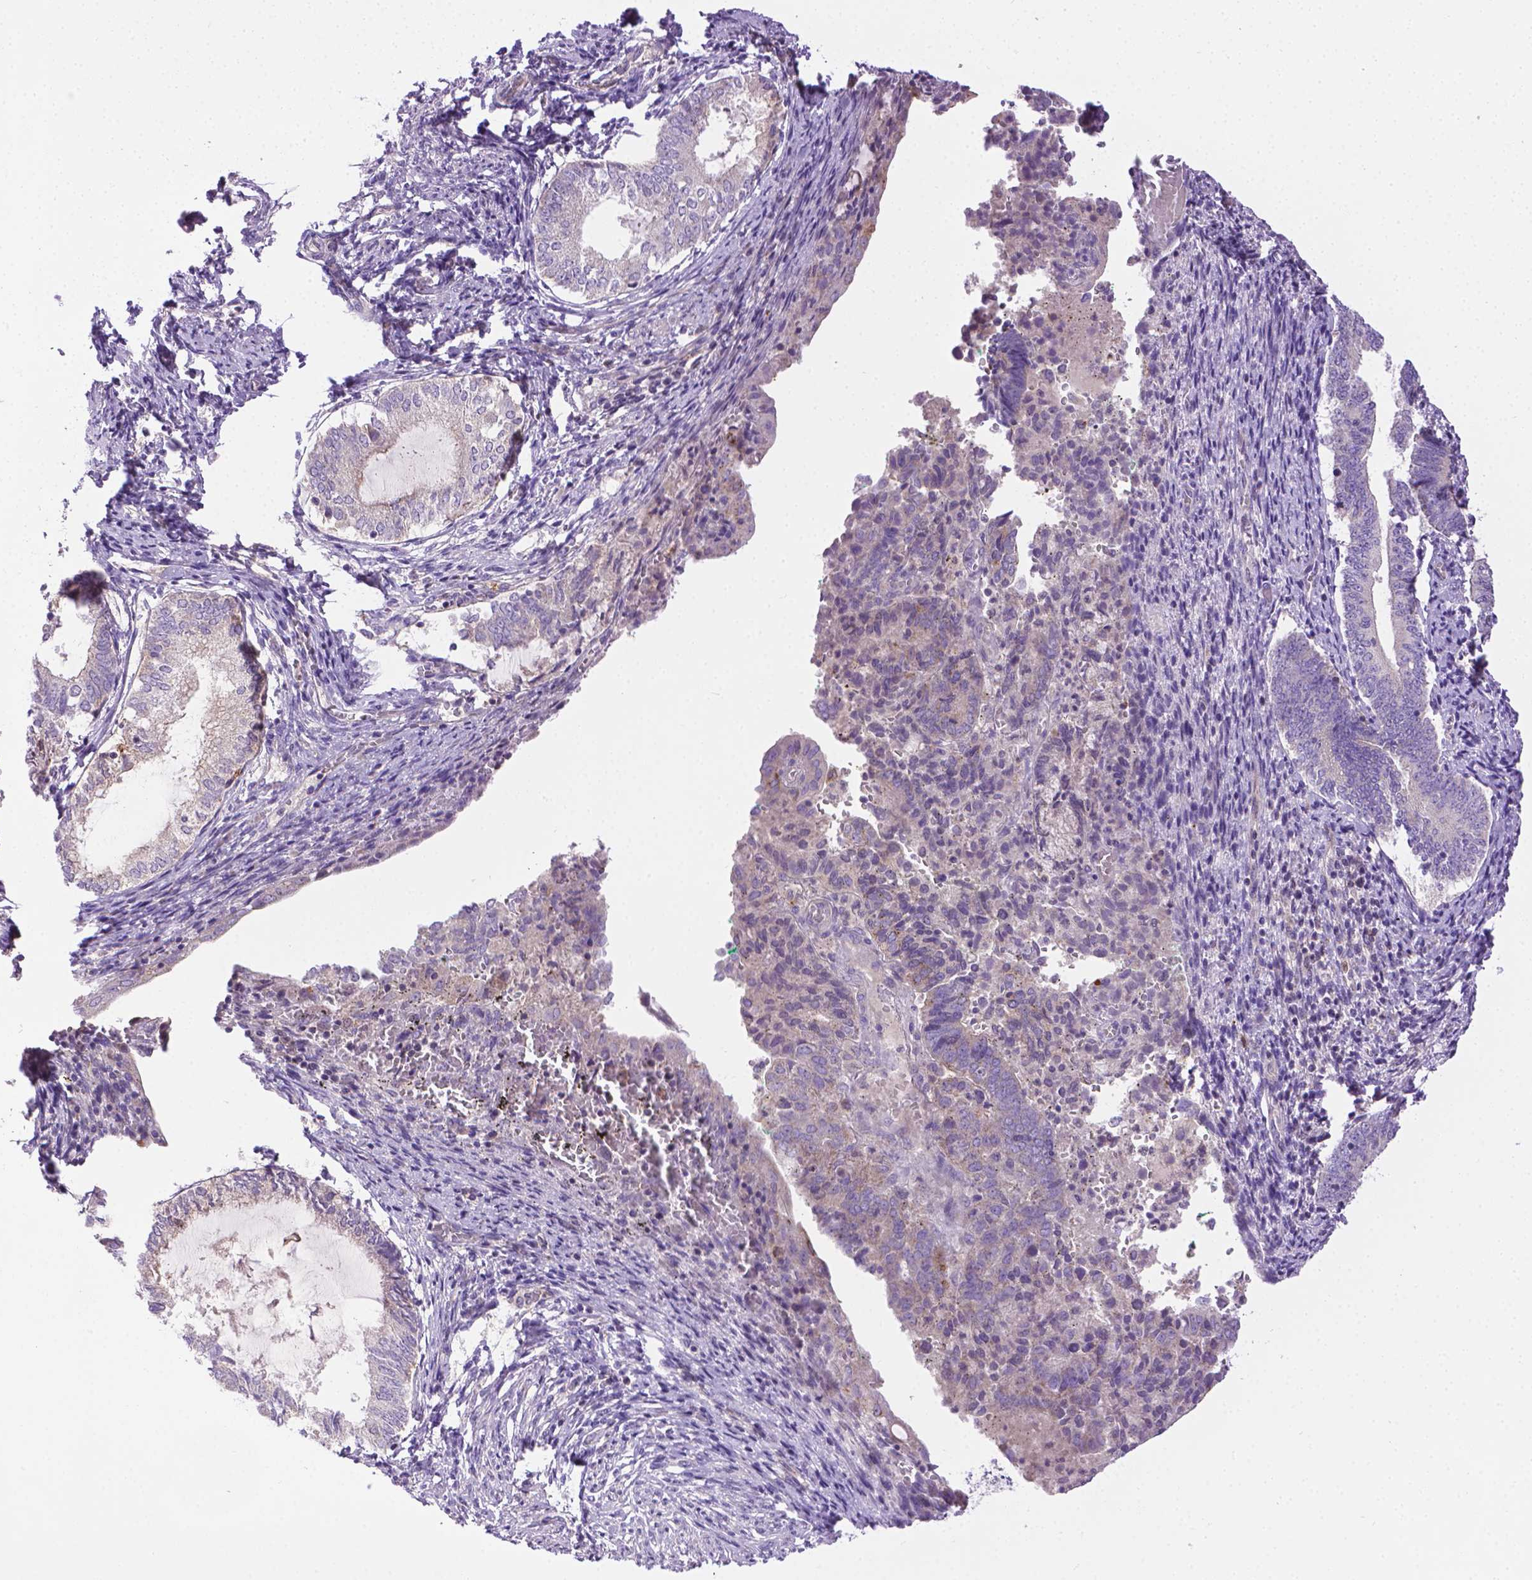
{"staining": {"intensity": "negative", "quantity": "none", "location": "none"}, "tissue": "endometrium", "cell_type": "Cells in endometrial stroma", "image_type": "normal", "snomed": [{"axis": "morphology", "description": "Normal tissue, NOS"}, {"axis": "topography", "description": "Endometrium"}], "caption": "High power microscopy micrograph of an immunohistochemistry photomicrograph of normal endometrium, revealing no significant expression in cells in endometrial stroma.", "gene": "SLC51B", "patient": {"sex": "female", "age": 50}}